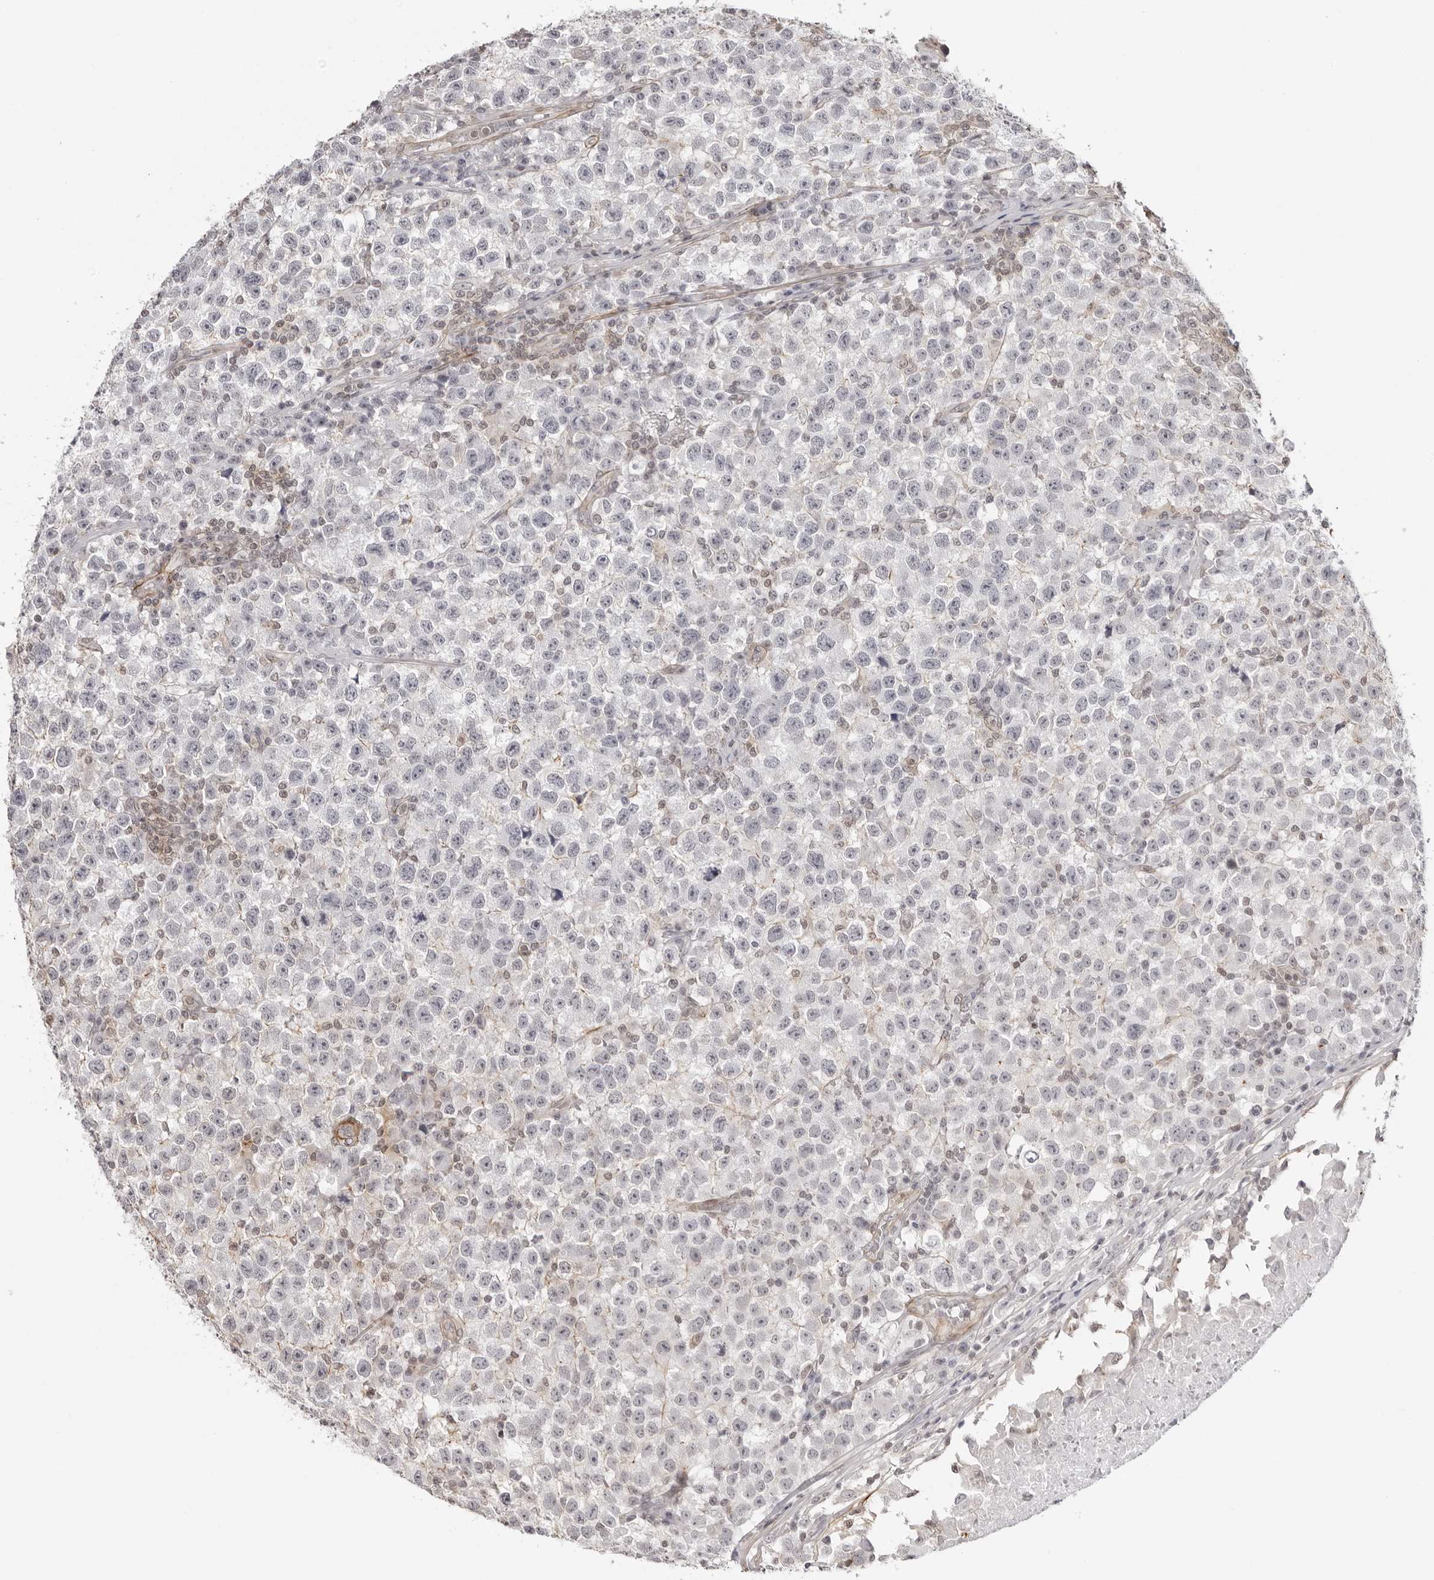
{"staining": {"intensity": "negative", "quantity": "none", "location": "none"}, "tissue": "testis cancer", "cell_type": "Tumor cells", "image_type": "cancer", "snomed": [{"axis": "morphology", "description": "Seminoma, NOS"}, {"axis": "topography", "description": "Testis"}], "caption": "This is an immunohistochemistry (IHC) micrograph of human testis cancer. There is no positivity in tumor cells.", "gene": "UNK", "patient": {"sex": "male", "age": 22}}